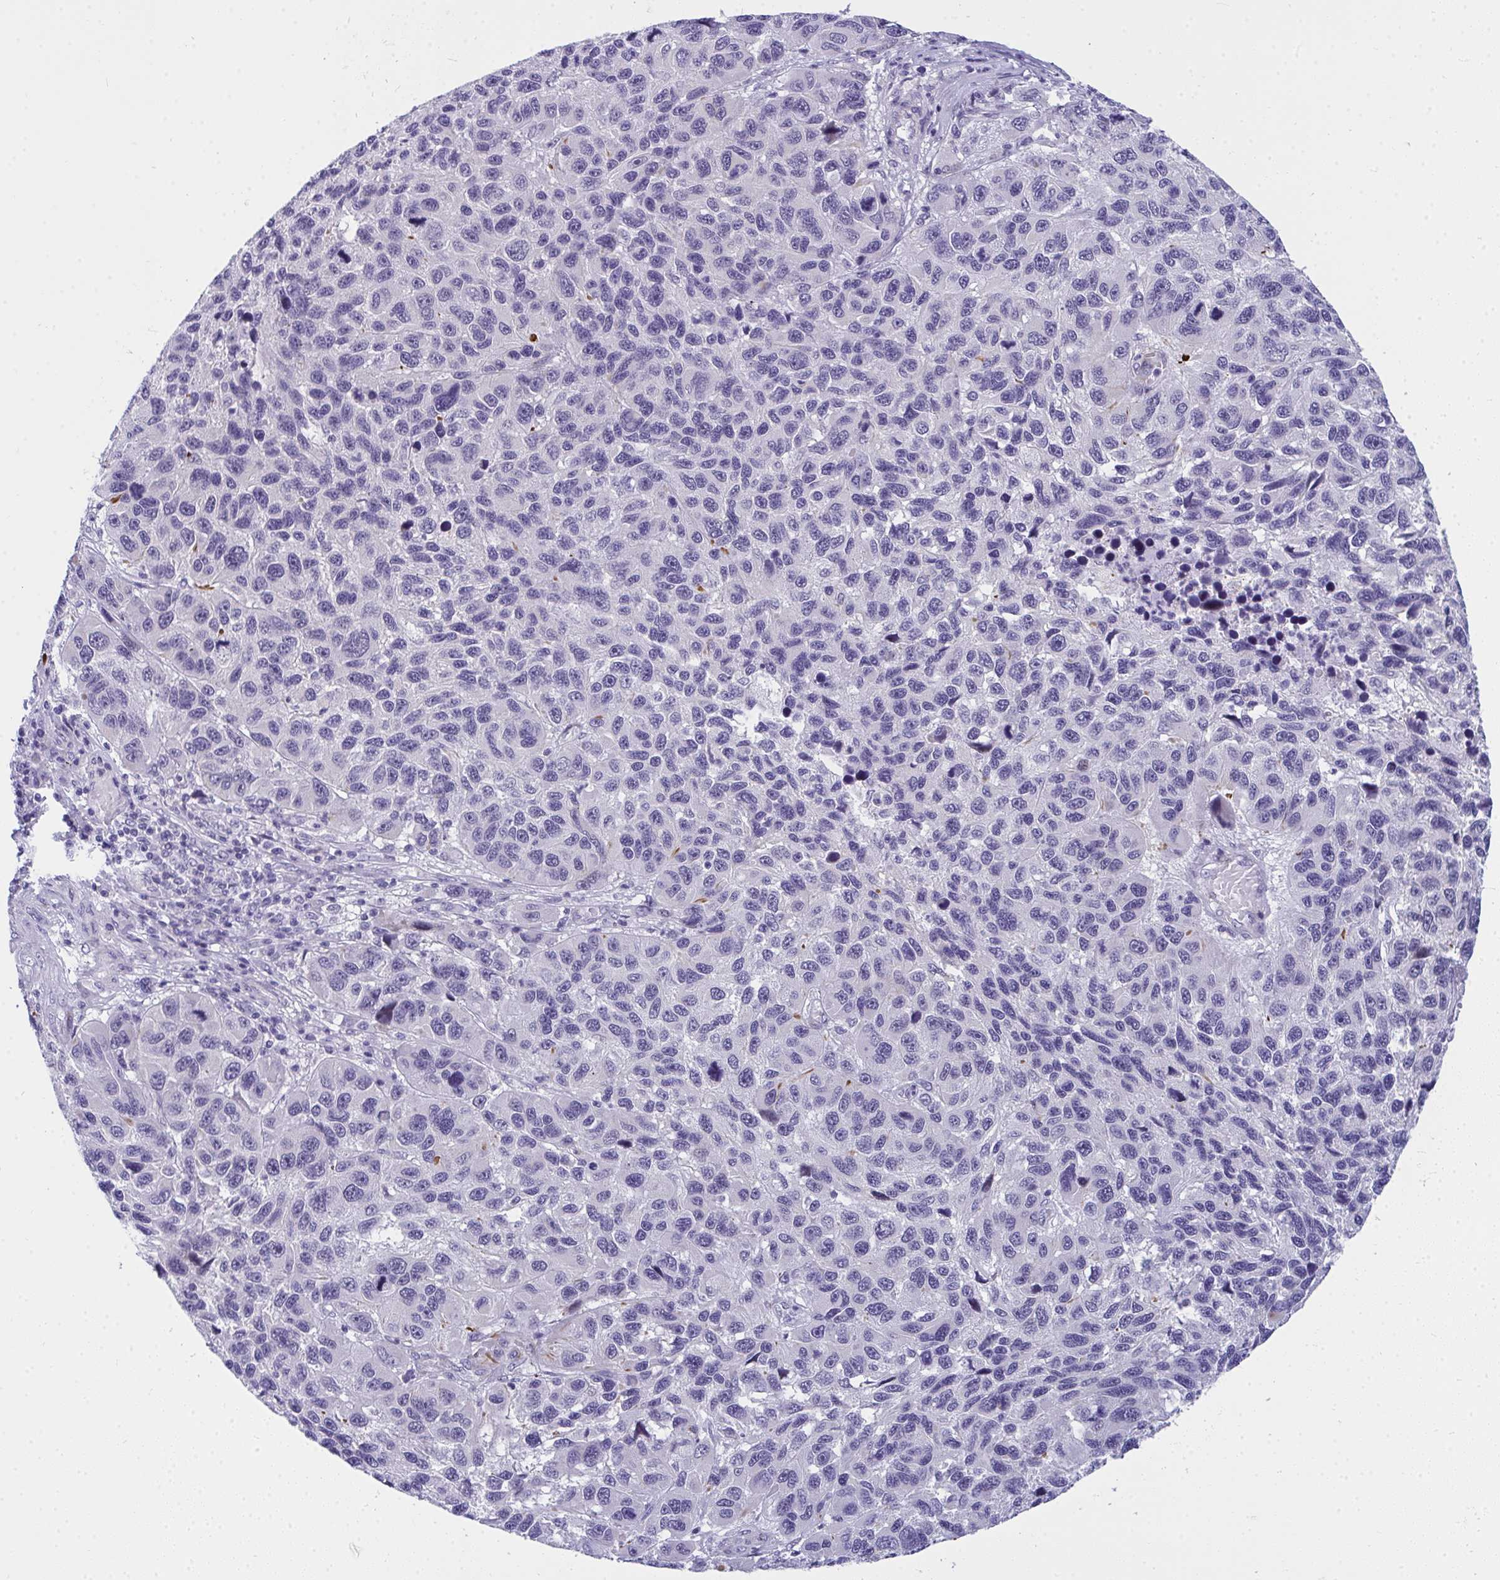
{"staining": {"intensity": "negative", "quantity": "none", "location": "none"}, "tissue": "melanoma", "cell_type": "Tumor cells", "image_type": "cancer", "snomed": [{"axis": "morphology", "description": "Malignant melanoma, NOS"}, {"axis": "topography", "description": "Skin"}], "caption": "Human melanoma stained for a protein using immunohistochemistry (IHC) exhibits no staining in tumor cells.", "gene": "TSBP1", "patient": {"sex": "male", "age": 53}}